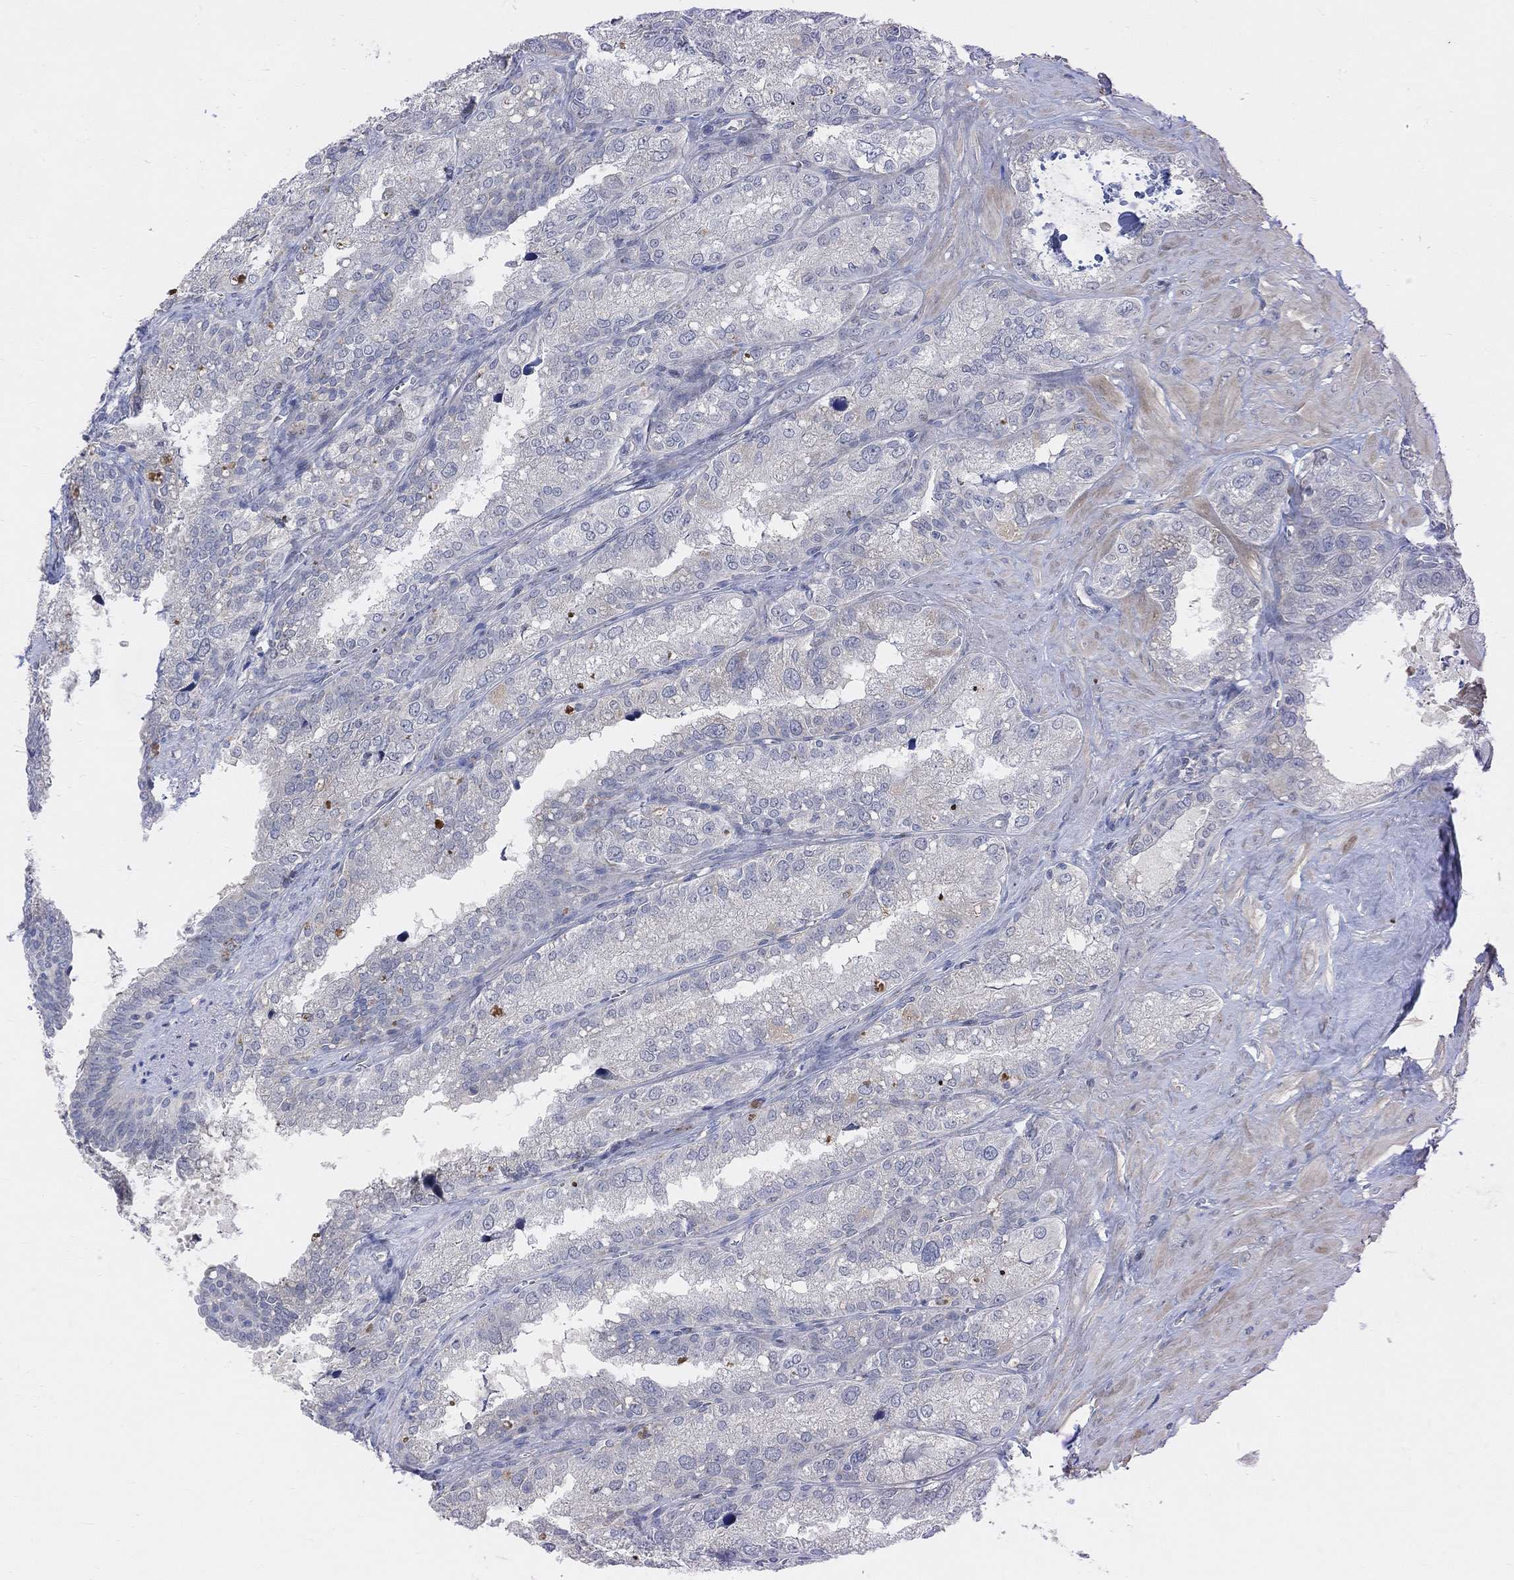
{"staining": {"intensity": "negative", "quantity": "none", "location": "none"}, "tissue": "seminal vesicle", "cell_type": "Glandular cells", "image_type": "normal", "snomed": [{"axis": "morphology", "description": "Normal tissue, NOS"}, {"axis": "topography", "description": "Seminal veicle"}], "caption": "Micrograph shows no significant protein positivity in glandular cells of benign seminal vesicle. The staining was performed using DAB to visualize the protein expression in brown, while the nuclei were stained in blue with hematoxylin (Magnification: 20x).", "gene": "HCRTR1", "patient": {"sex": "male", "age": 57}}